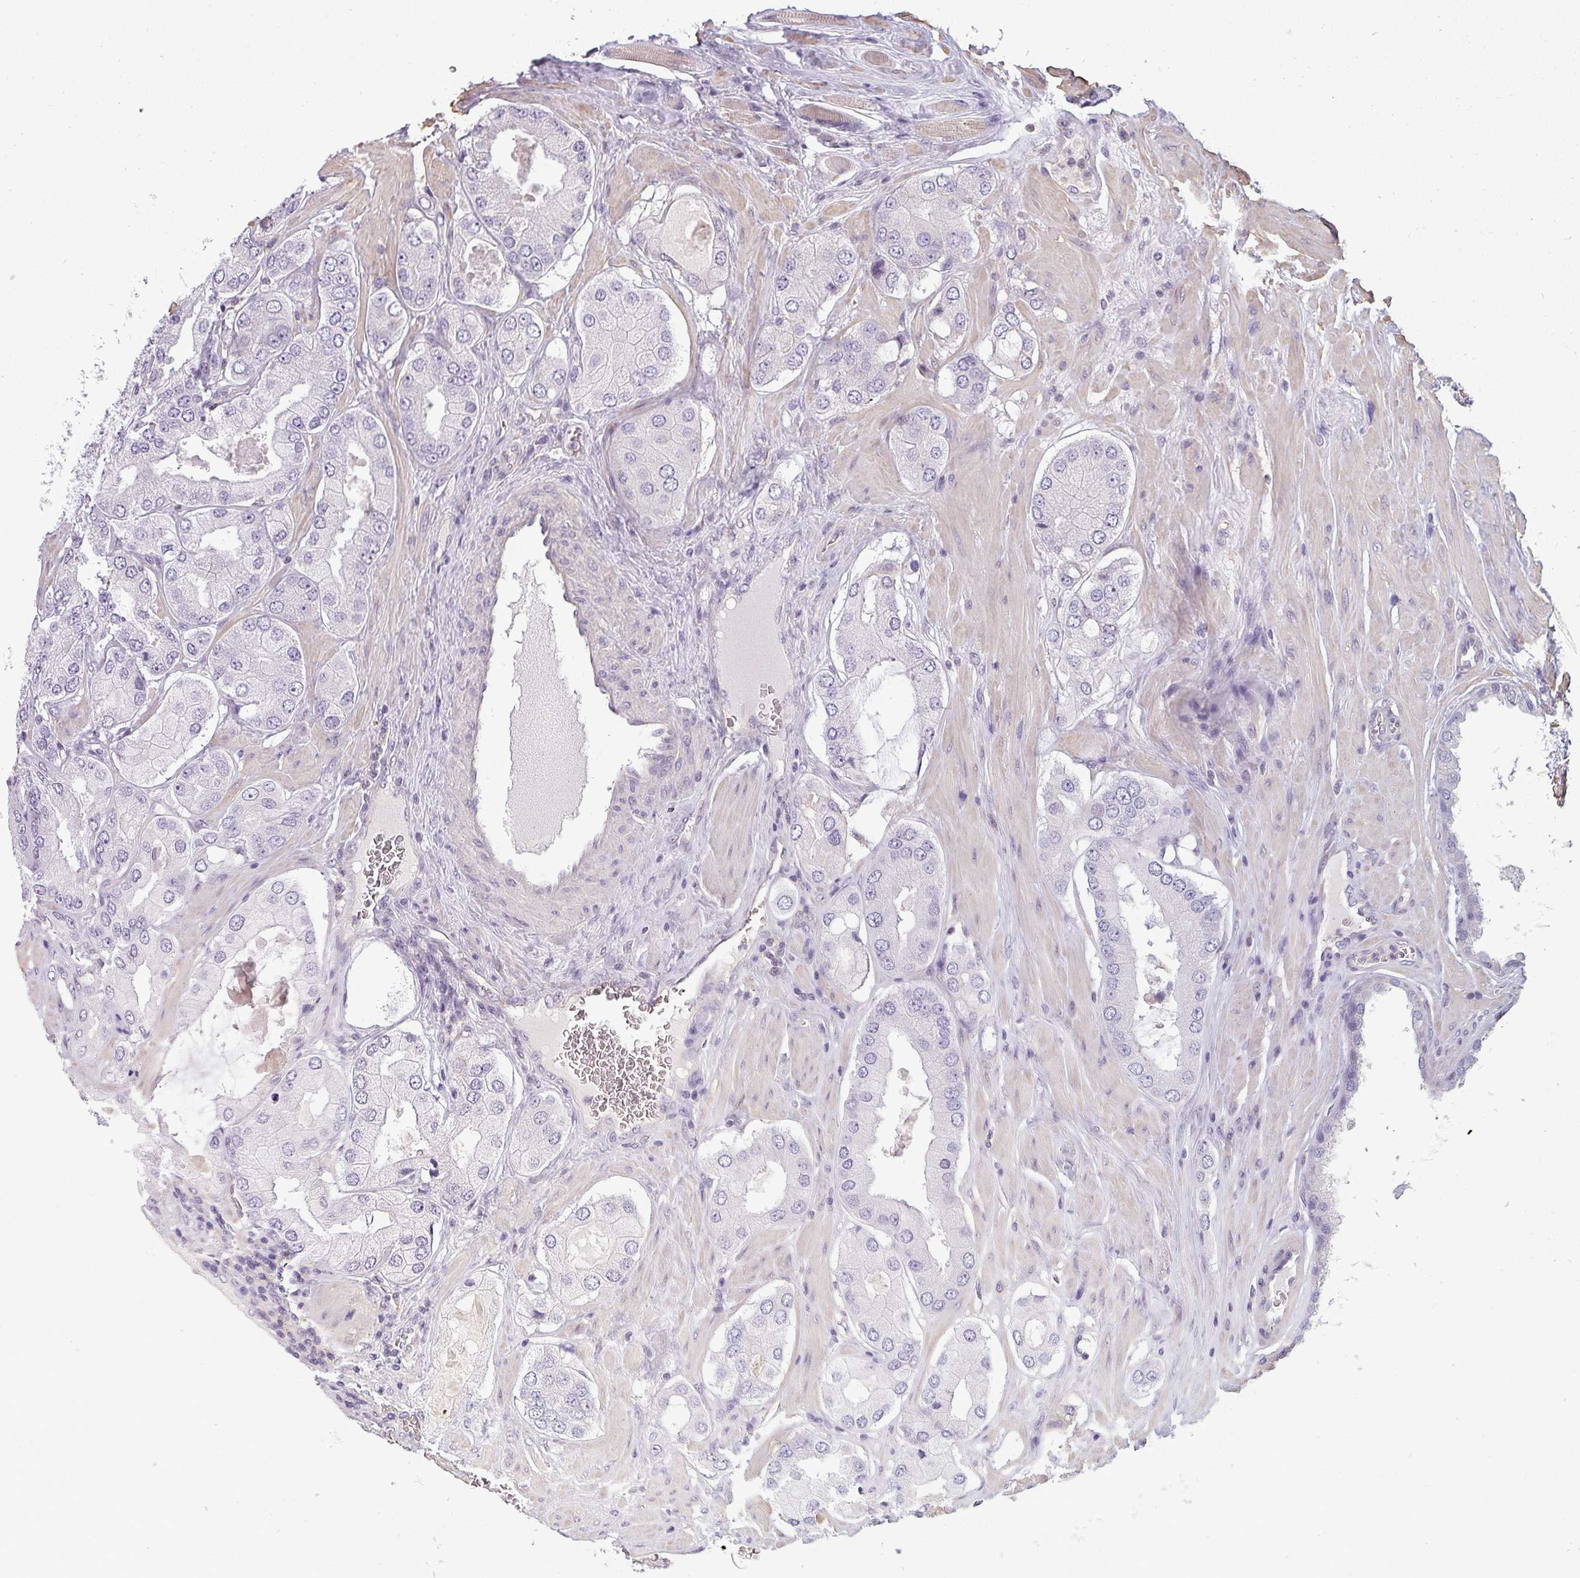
{"staining": {"intensity": "negative", "quantity": "none", "location": "none"}, "tissue": "prostate cancer", "cell_type": "Tumor cells", "image_type": "cancer", "snomed": [{"axis": "morphology", "description": "Adenocarcinoma, Low grade"}, {"axis": "topography", "description": "Prostate"}], "caption": "Immunohistochemistry image of prostate adenocarcinoma (low-grade) stained for a protein (brown), which displays no expression in tumor cells.", "gene": "ZNF835", "patient": {"sex": "male", "age": 42}}